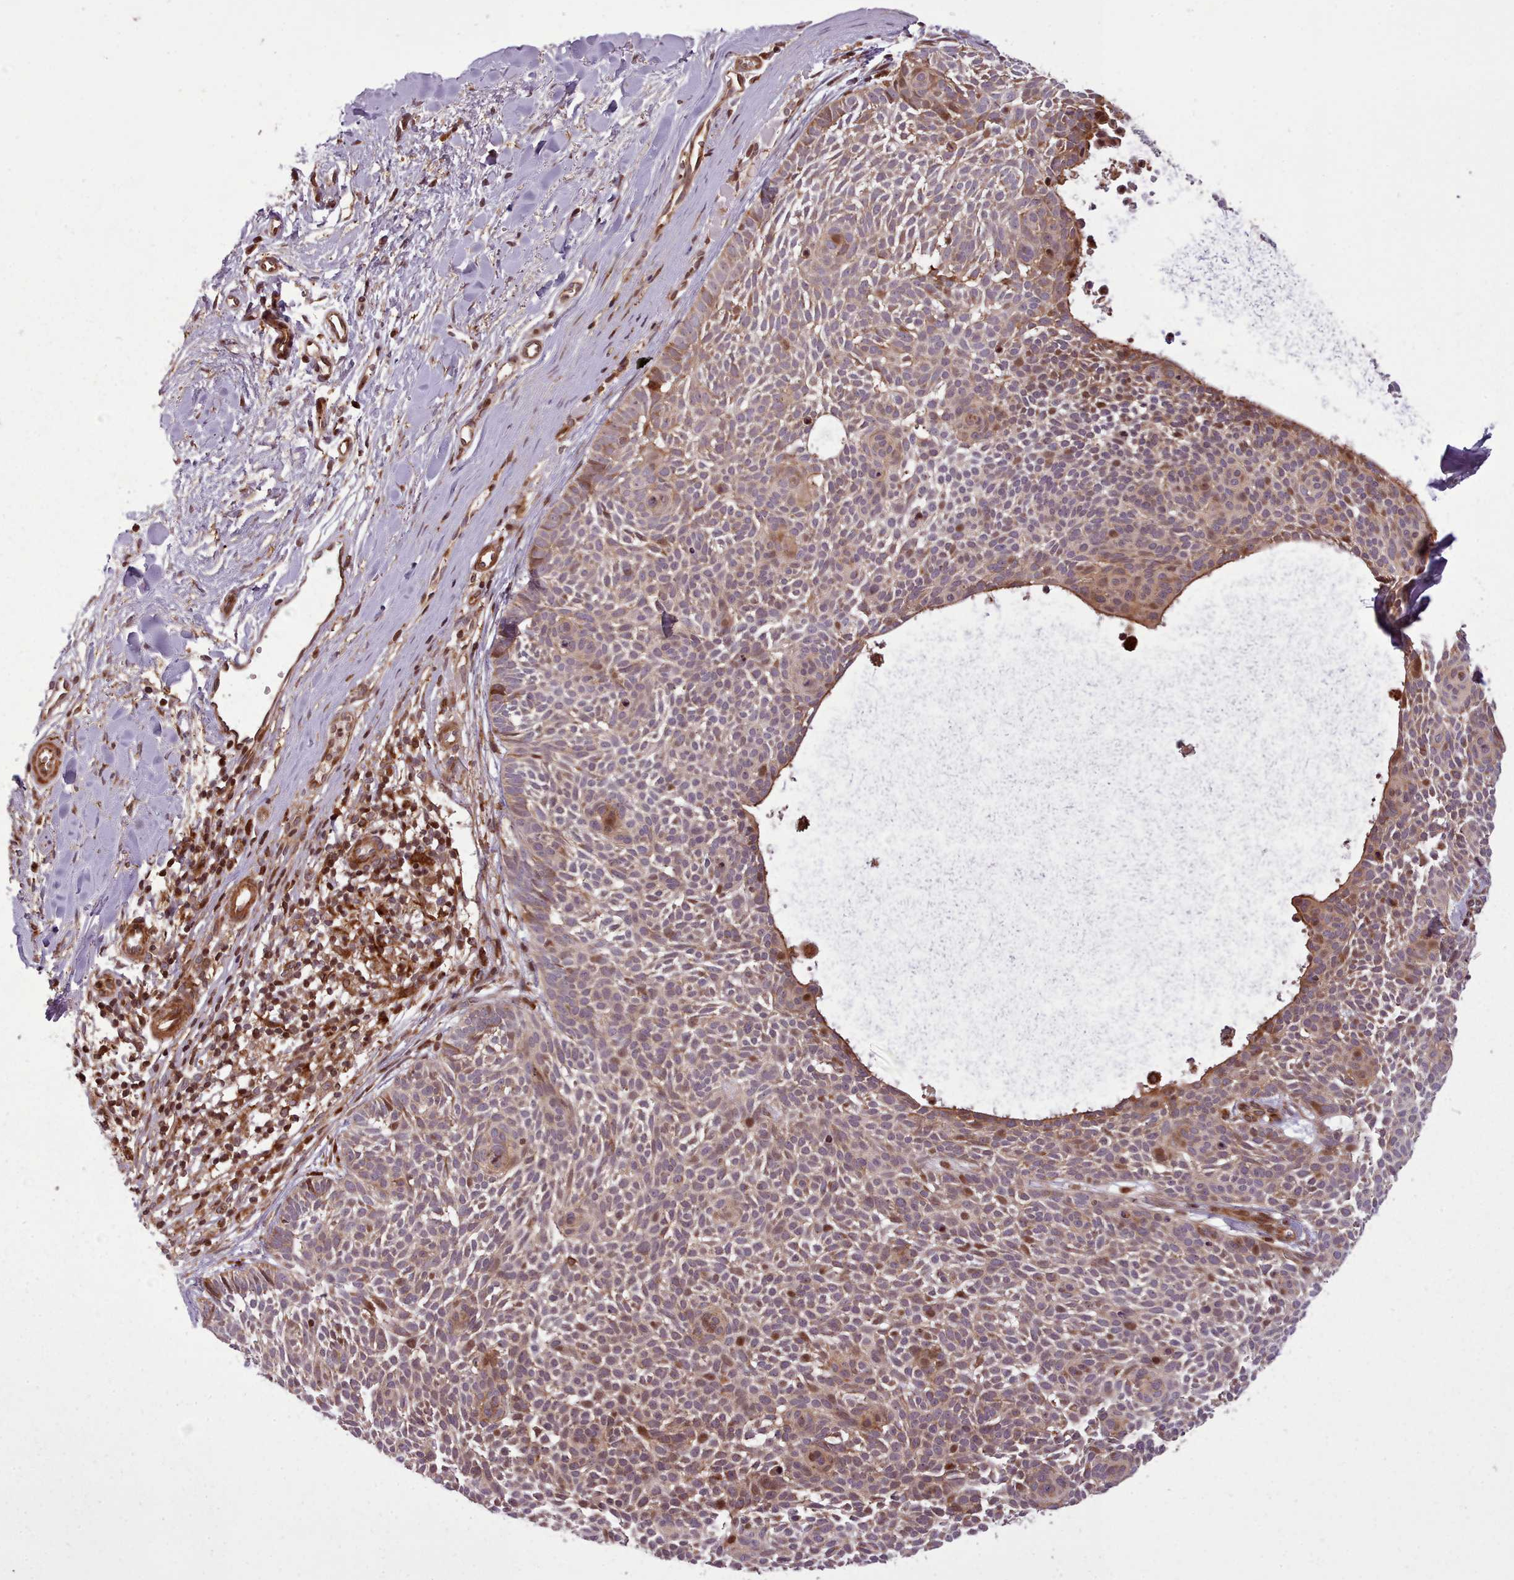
{"staining": {"intensity": "strong", "quantity": "<25%", "location": "cytoplasmic/membranous,nuclear"}, "tissue": "skin cancer", "cell_type": "Tumor cells", "image_type": "cancer", "snomed": [{"axis": "morphology", "description": "Basal cell carcinoma"}, {"axis": "topography", "description": "Skin"}], "caption": "DAB (3,3'-diaminobenzidine) immunohistochemical staining of human skin cancer (basal cell carcinoma) demonstrates strong cytoplasmic/membranous and nuclear protein expression in approximately <25% of tumor cells. The staining was performed using DAB (3,3'-diaminobenzidine) to visualize the protein expression in brown, while the nuclei were stained in blue with hematoxylin (Magnification: 20x).", "gene": "NLRP7", "patient": {"sex": "male", "age": 61}}